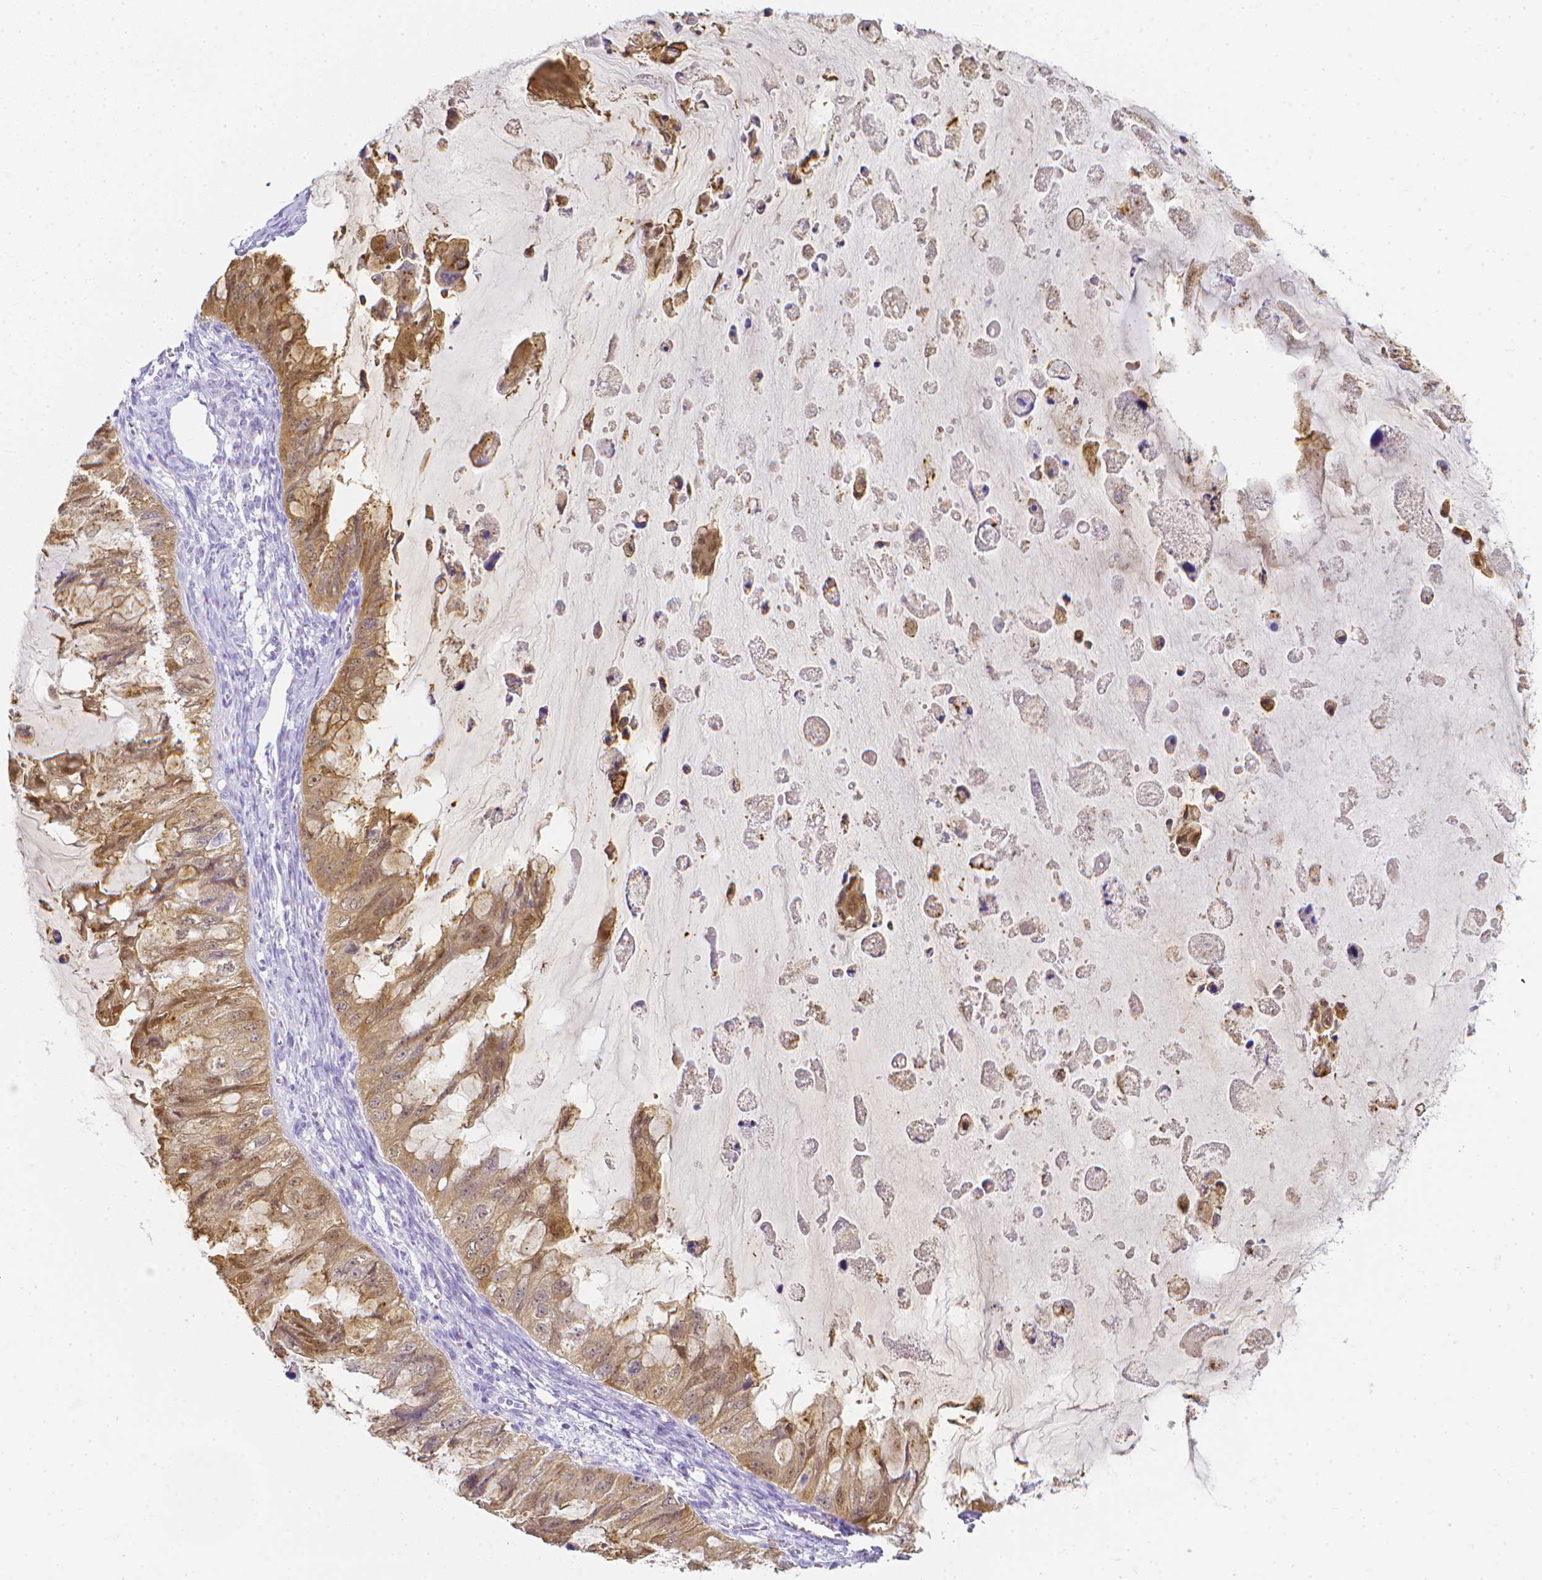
{"staining": {"intensity": "weak", "quantity": ">75%", "location": "cytoplasmic/membranous"}, "tissue": "ovarian cancer", "cell_type": "Tumor cells", "image_type": "cancer", "snomed": [{"axis": "morphology", "description": "Cystadenocarcinoma, mucinous, NOS"}, {"axis": "topography", "description": "Ovary"}], "caption": "High-power microscopy captured an immunohistochemistry (IHC) histopathology image of ovarian mucinous cystadenocarcinoma, revealing weak cytoplasmic/membranous staining in about >75% of tumor cells.", "gene": "LGALS4", "patient": {"sex": "female", "age": 72}}